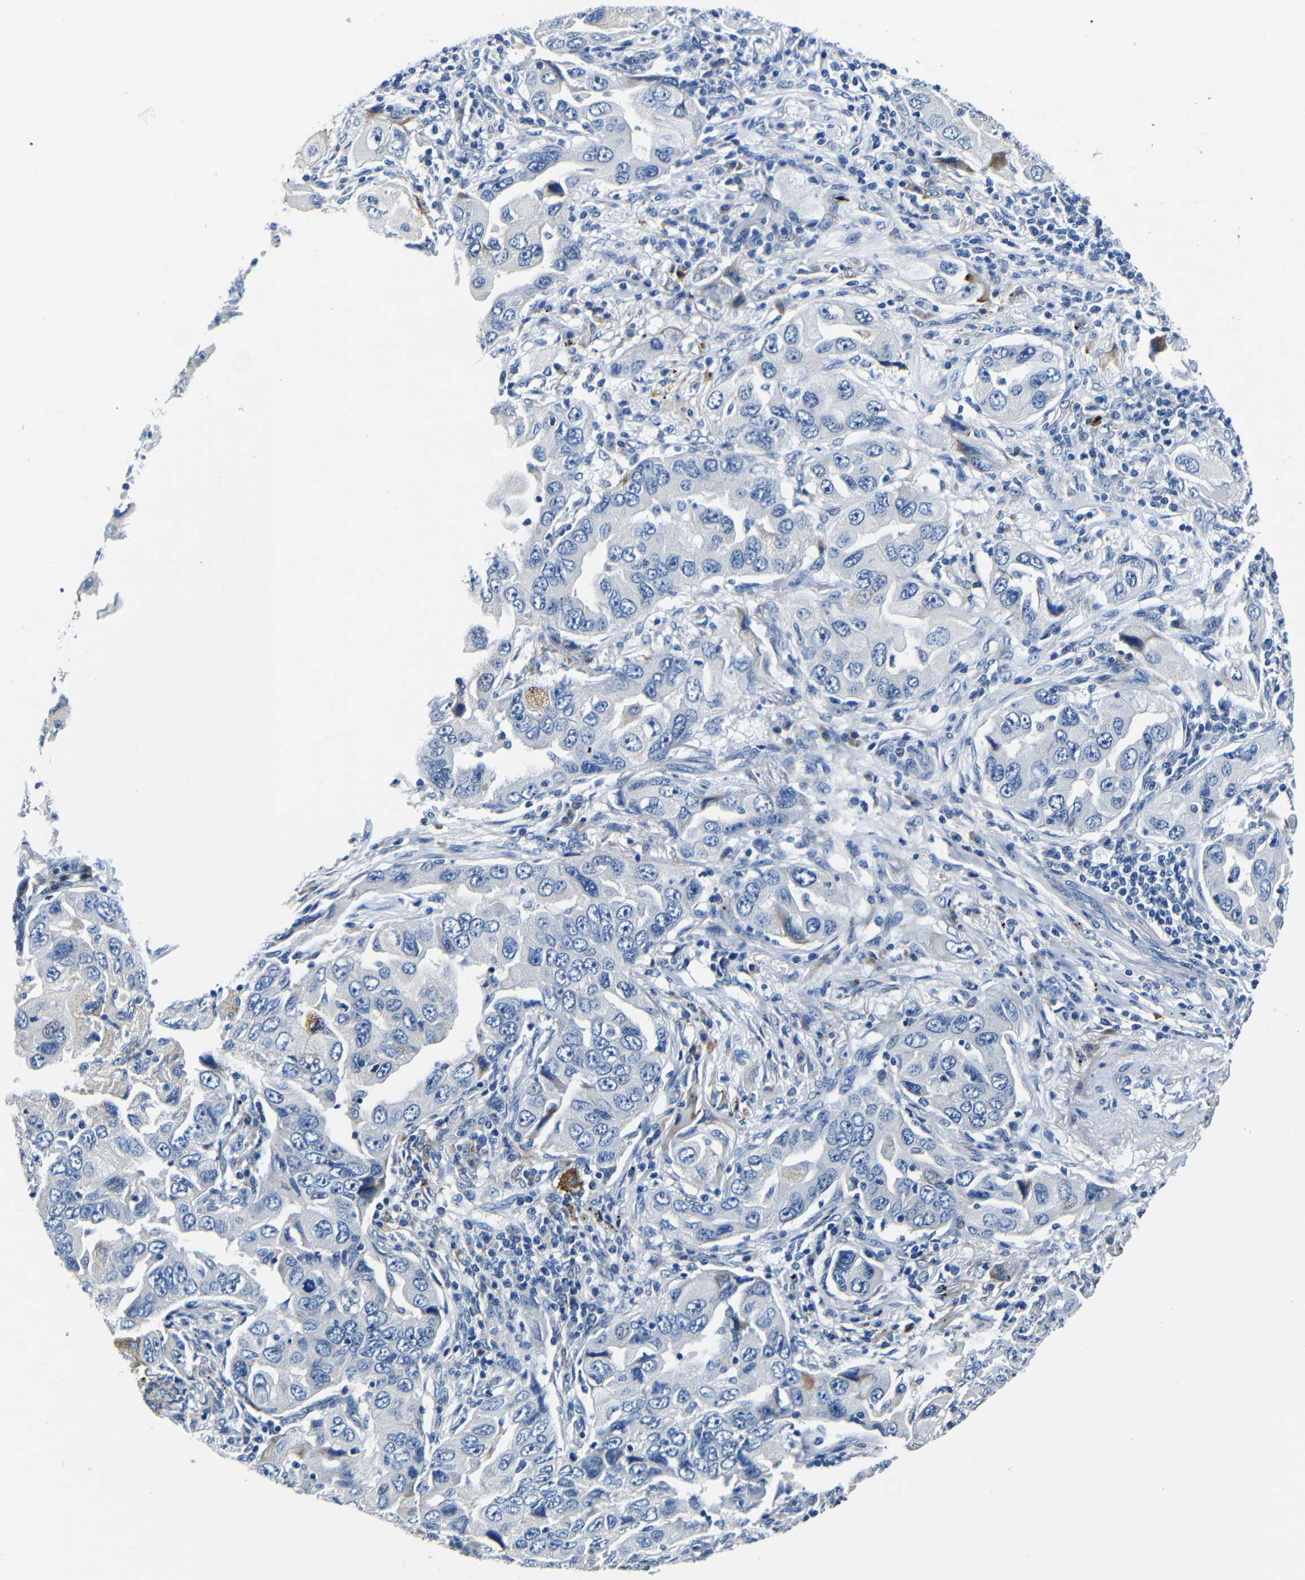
{"staining": {"intensity": "moderate", "quantity": "<25%", "location": "cytoplasmic/membranous"}, "tissue": "lung cancer", "cell_type": "Tumor cells", "image_type": "cancer", "snomed": [{"axis": "morphology", "description": "Adenocarcinoma, NOS"}, {"axis": "topography", "description": "Lung"}], "caption": "Immunohistochemical staining of lung adenocarcinoma reveals moderate cytoplasmic/membranous protein expression in approximately <25% of tumor cells. The protein of interest is stained brown, and the nuclei are stained in blue (DAB (3,3'-diaminobenzidine) IHC with brightfield microscopy, high magnification).", "gene": "TNFAIP1", "patient": {"sex": "female", "age": 65}}